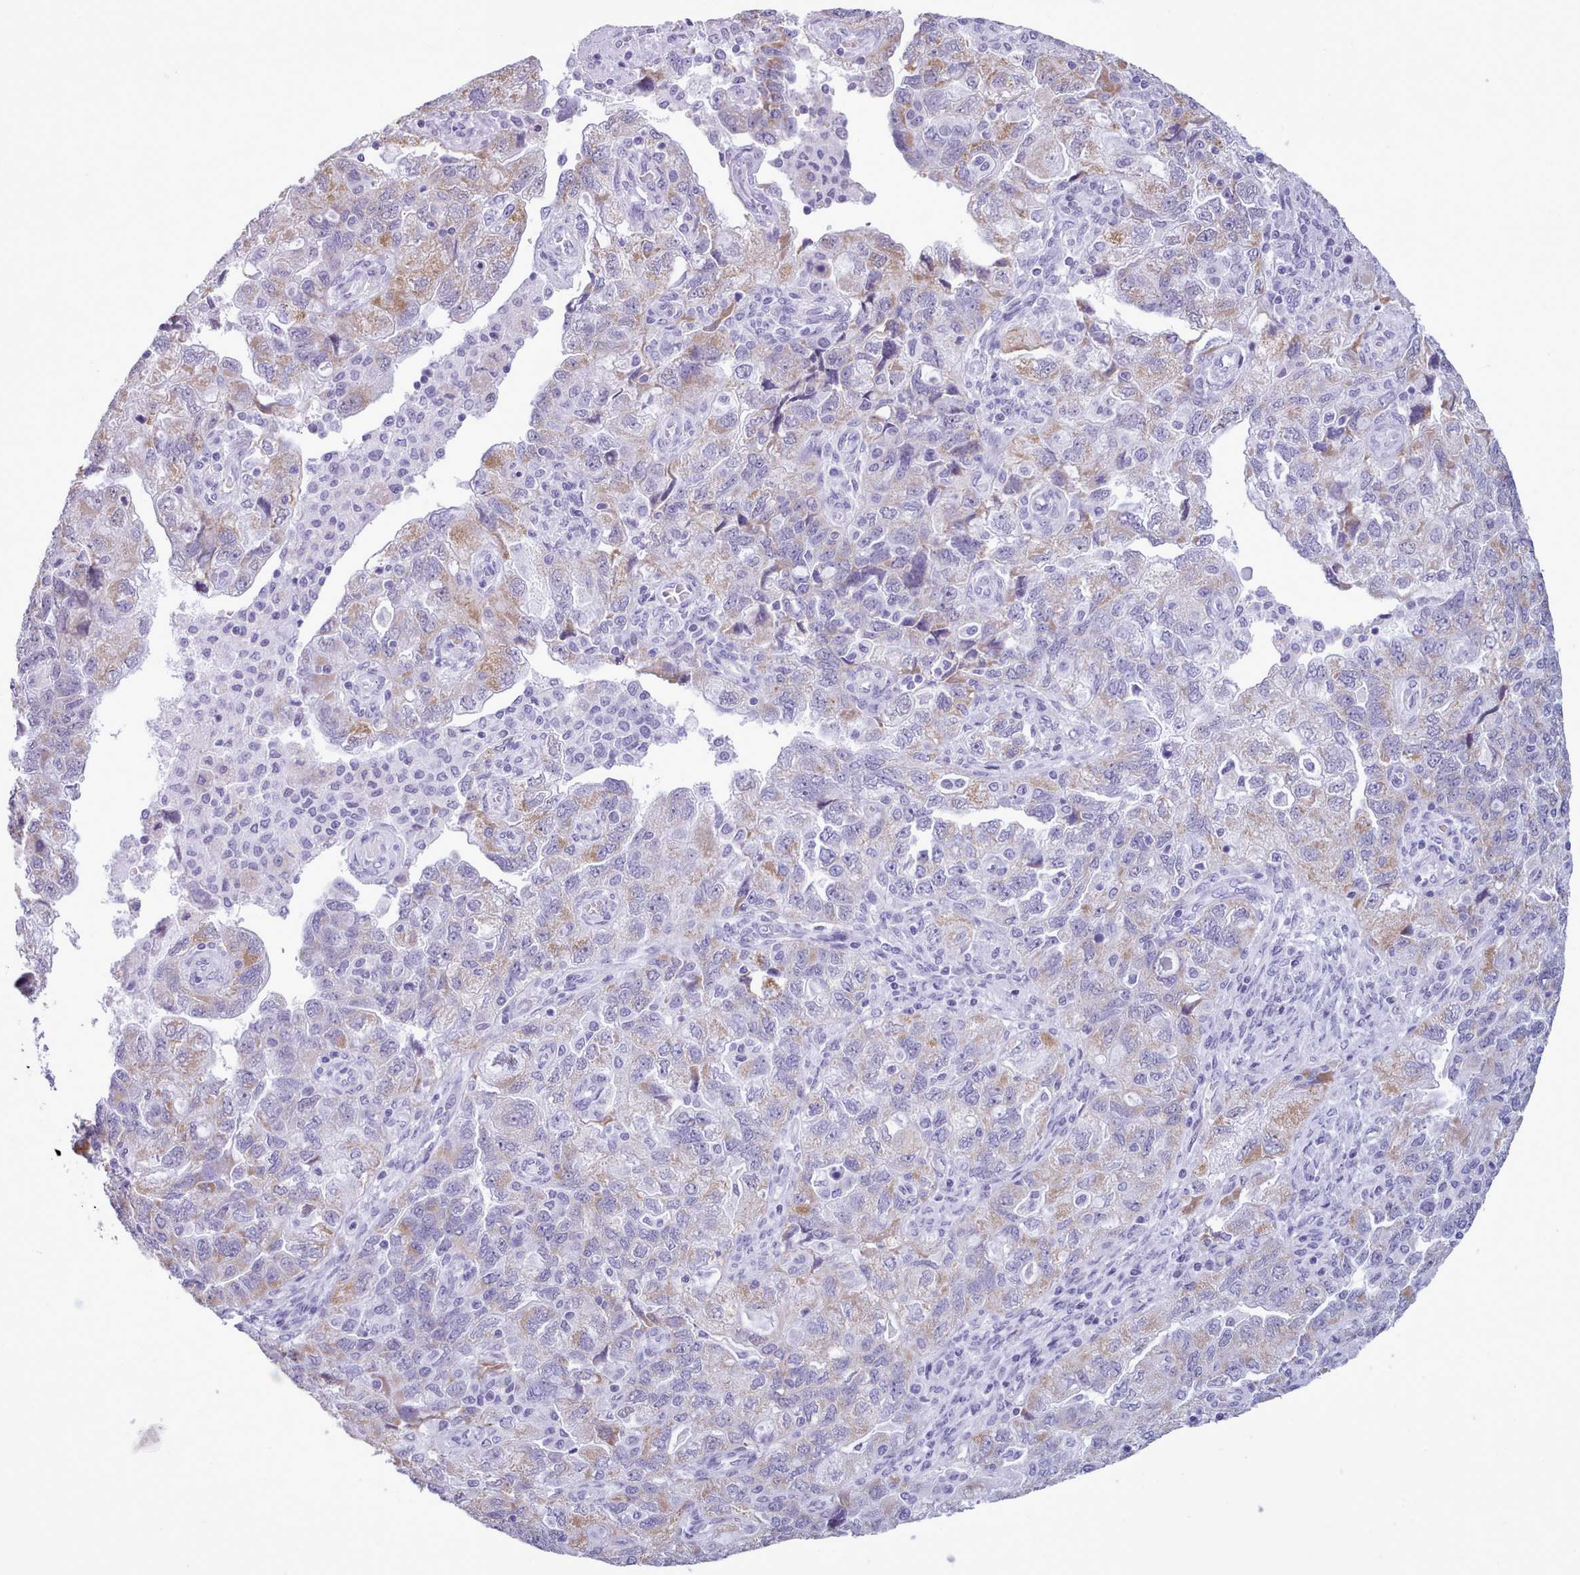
{"staining": {"intensity": "weak", "quantity": "<25%", "location": "cytoplasmic/membranous"}, "tissue": "ovarian cancer", "cell_type": "Tumor cells", "image_type": "cancer", "snomed": [{"axis": "morphology", "description": "Carcinoma, endometroid"}, {"axis": "topography", "description": "Ovary"}], "caption": "A histopathology image of endometroid carcinoma (ovarian) stained for a protein displays no brown staining in tumor cells.", "gene": "FBXO48", "patient": {"sex": "female", "age": 51}}